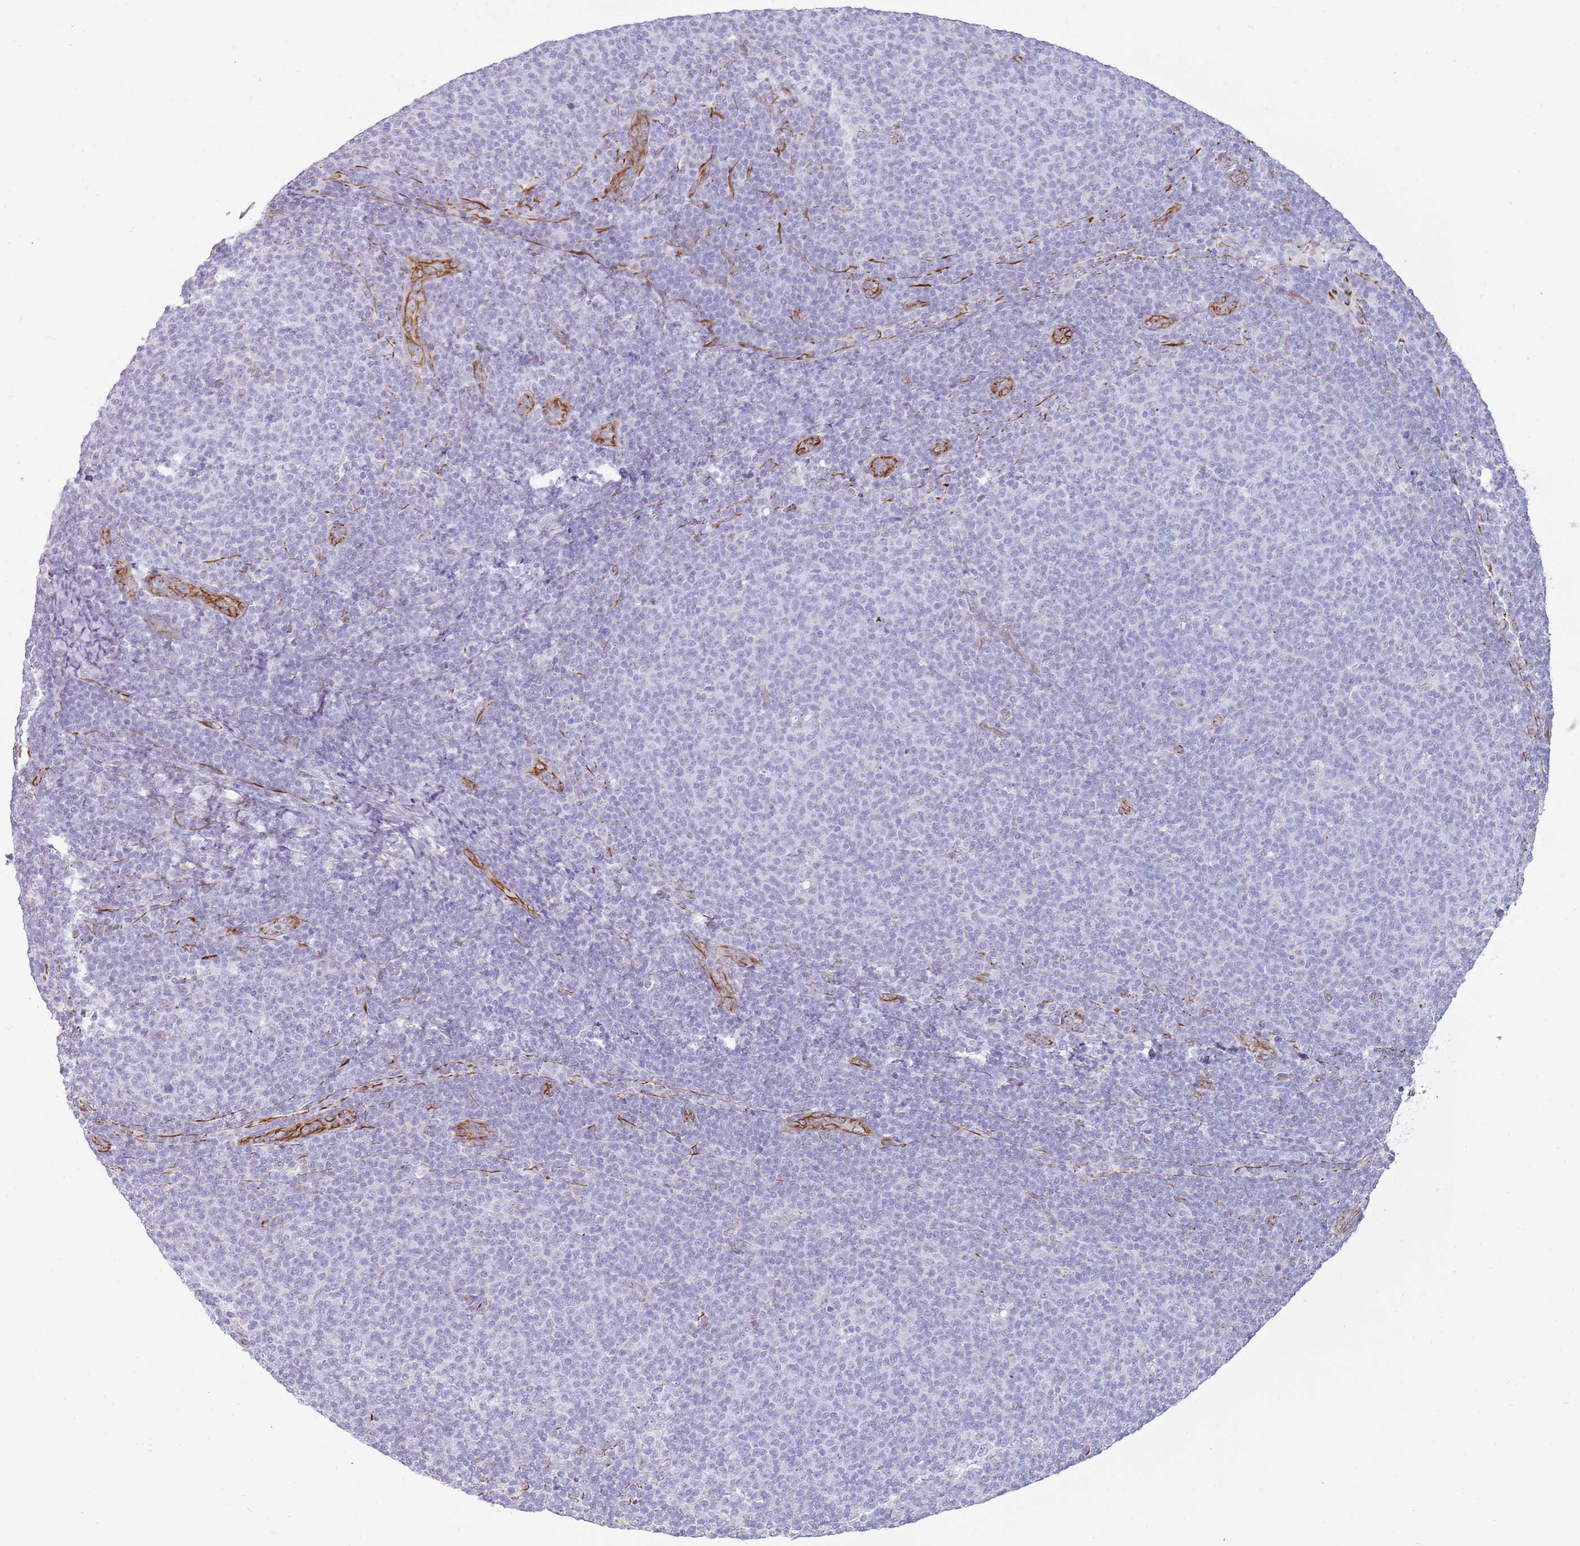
{"staining": {"intensity": "negative", "quantity": "none", "location": "none"}, "tissue": "lymphoma", "cell_type": "Tumor cells", "image_type": "cancer", "snomed": [{"axis": "morphology", "description": "Malignant lymphoma, non-Hodgkin's type, Low grade"}, {"axis": "topography", "description": "Lymph node"}], "caption": "A histopathology image of low-grade malignant lymphoma, non-Hodgkin's type stained for a protein demonstrates no brown staining in tumor cells.", "gene": "NBPF3", "patient": {"sex": "male", "age": 66}}